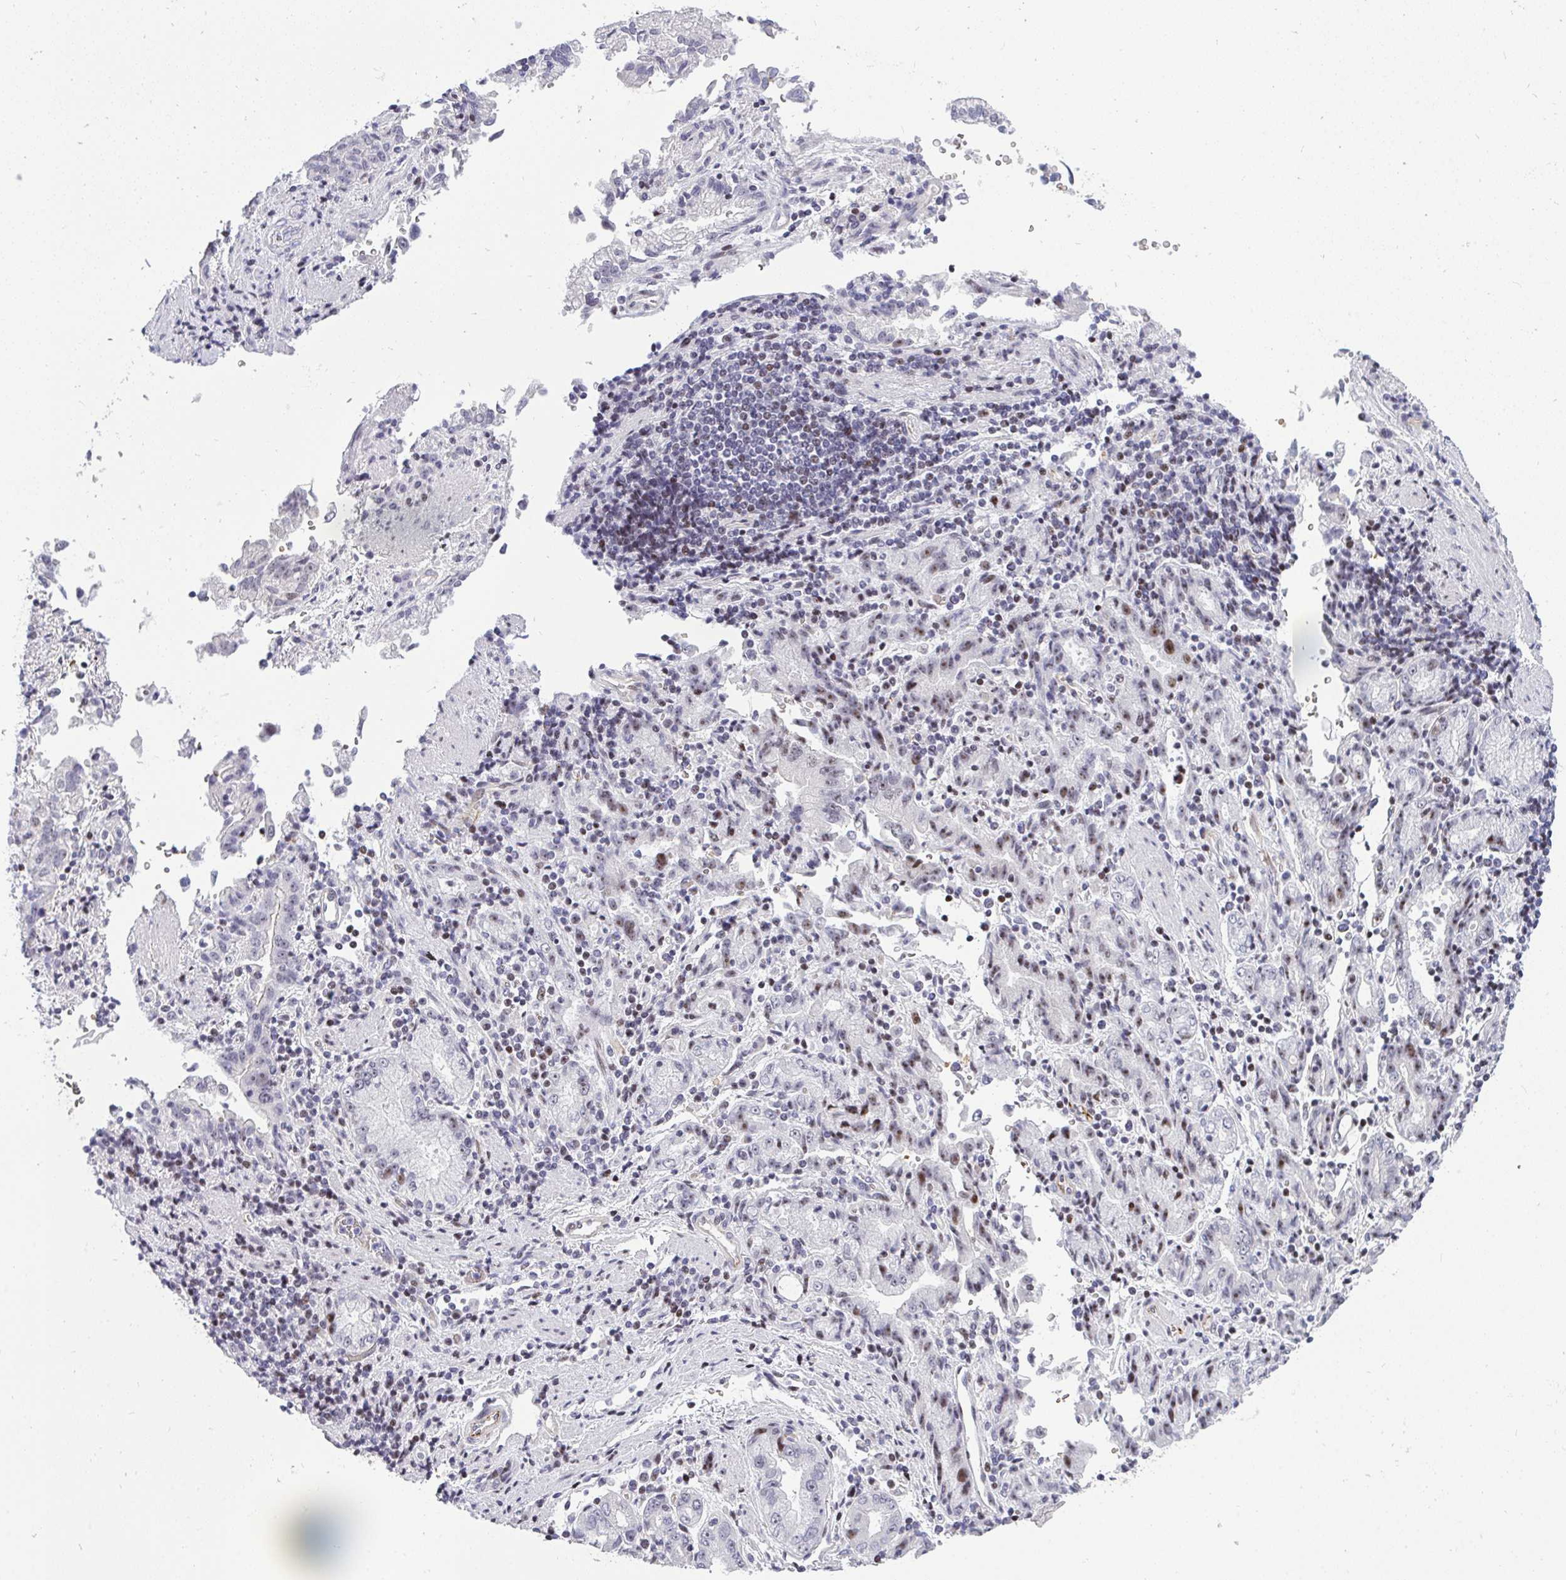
{"staining": {"intensity": "moderate", "quantity": "<25%", "location": "nuclear"}, "tissue": "stomach cancer", "cell_type": "Tumor cells", "image_type": "cancer", "snomed": [{"axis": "morphology", "description": "Adenocarcinoma, NOS"}, {"axis": "topography", "description": "Stomach"}], "caption": "This photomicrograph shows immunohistochemistry staining of stomach cancer, with low moderate nuclear positivity in about <25% of tumor cells.", "gene": "PLPPR3", "patient": {"sex": "male", "age": 62}}